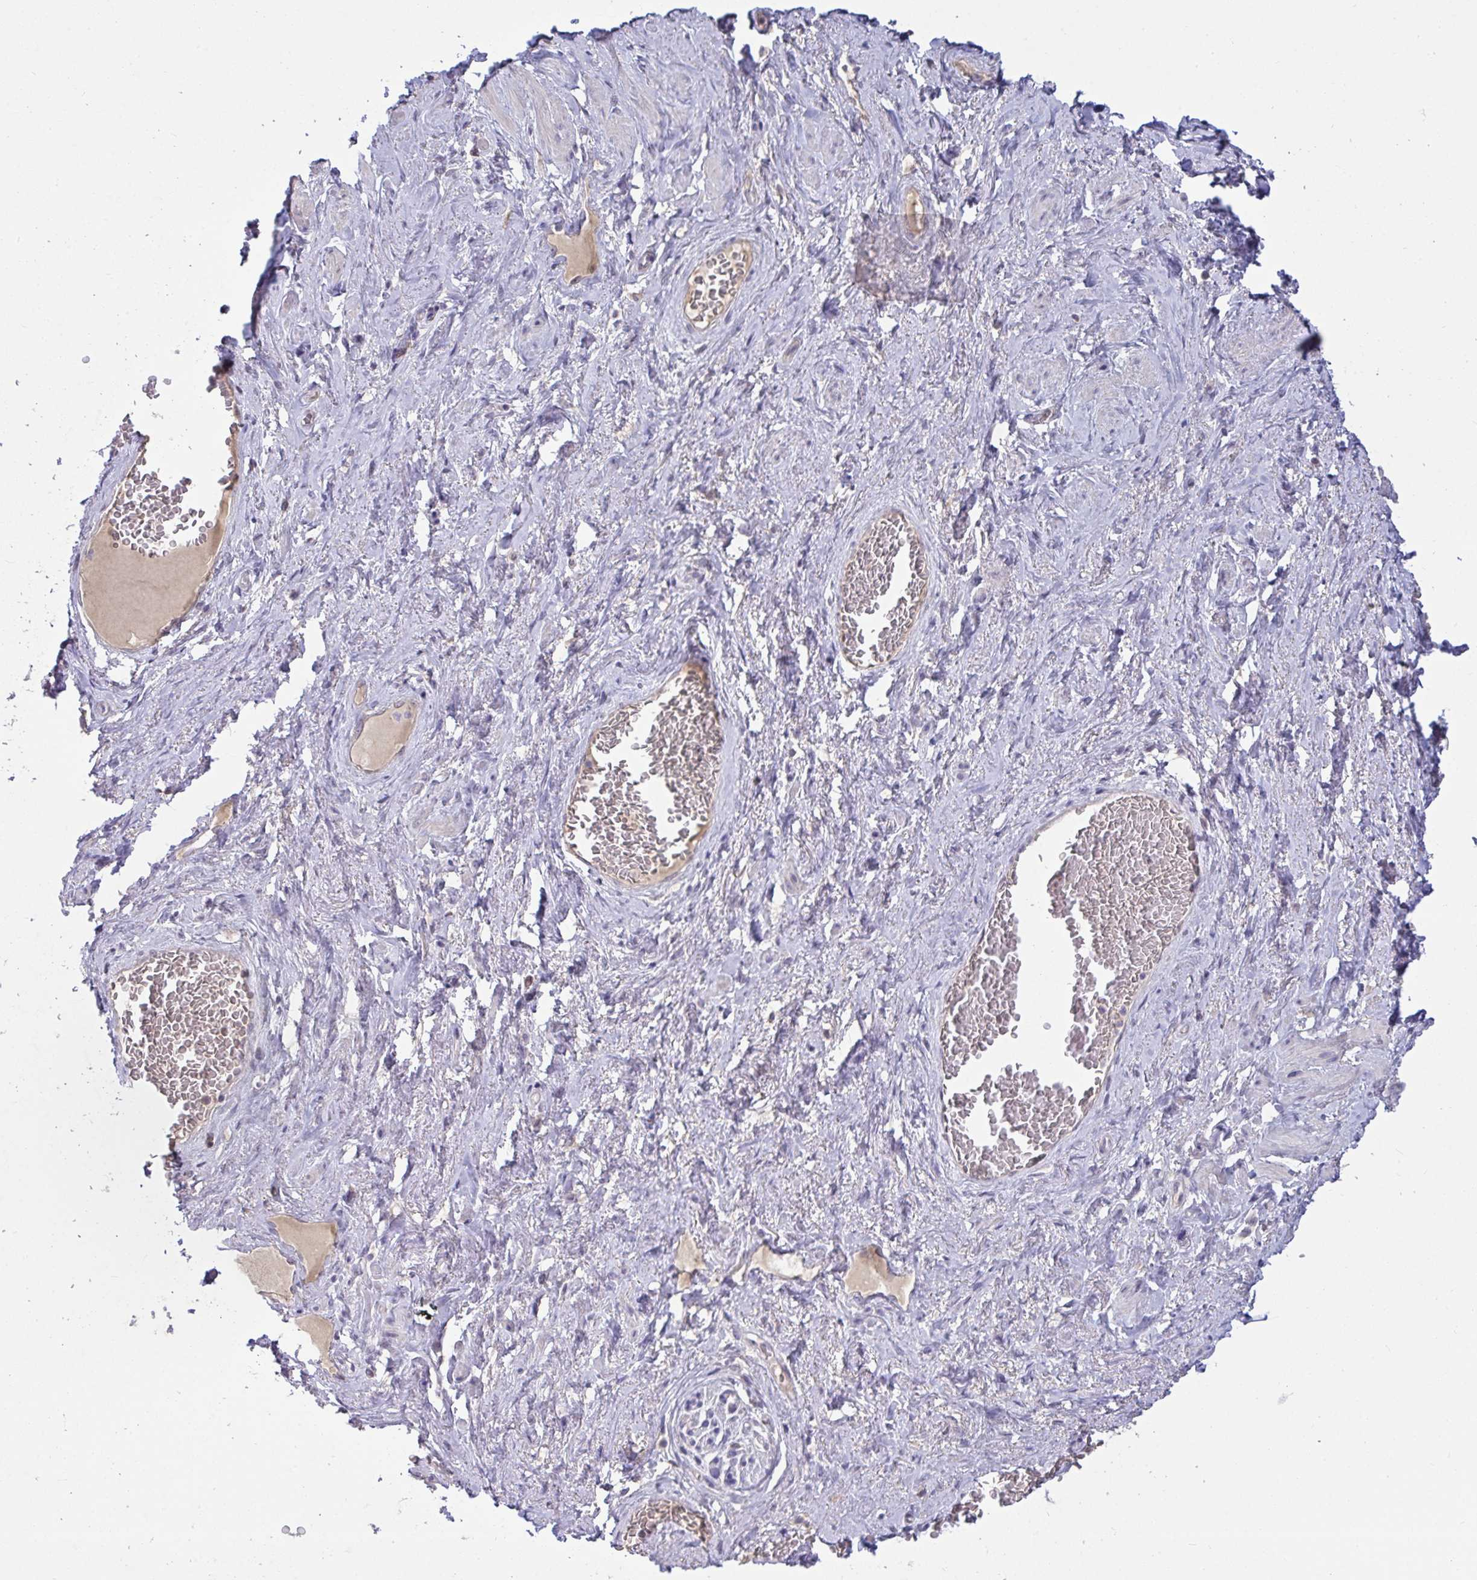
{"staining": {"intensity": "negative", "quantity": "none", "location": "none"}, "tissue": "adipose tissue", "cell_type": "Adipocytes", "image_type": "normal", "snomed": [{"axis": "morphology", "description": "Normal tissue, NOS"}, {"axis": "topography", "description": "Vagina"}, {"axis": "topography", "description": "Peripheral nerve tissue"}], "caption": "IHC photomicrograph of normal adipose tissue stained for a protein (brown), which shows no staining in adipocytes.", "gene": "MYC", "patient": {"sex": "female", "age": 71}}